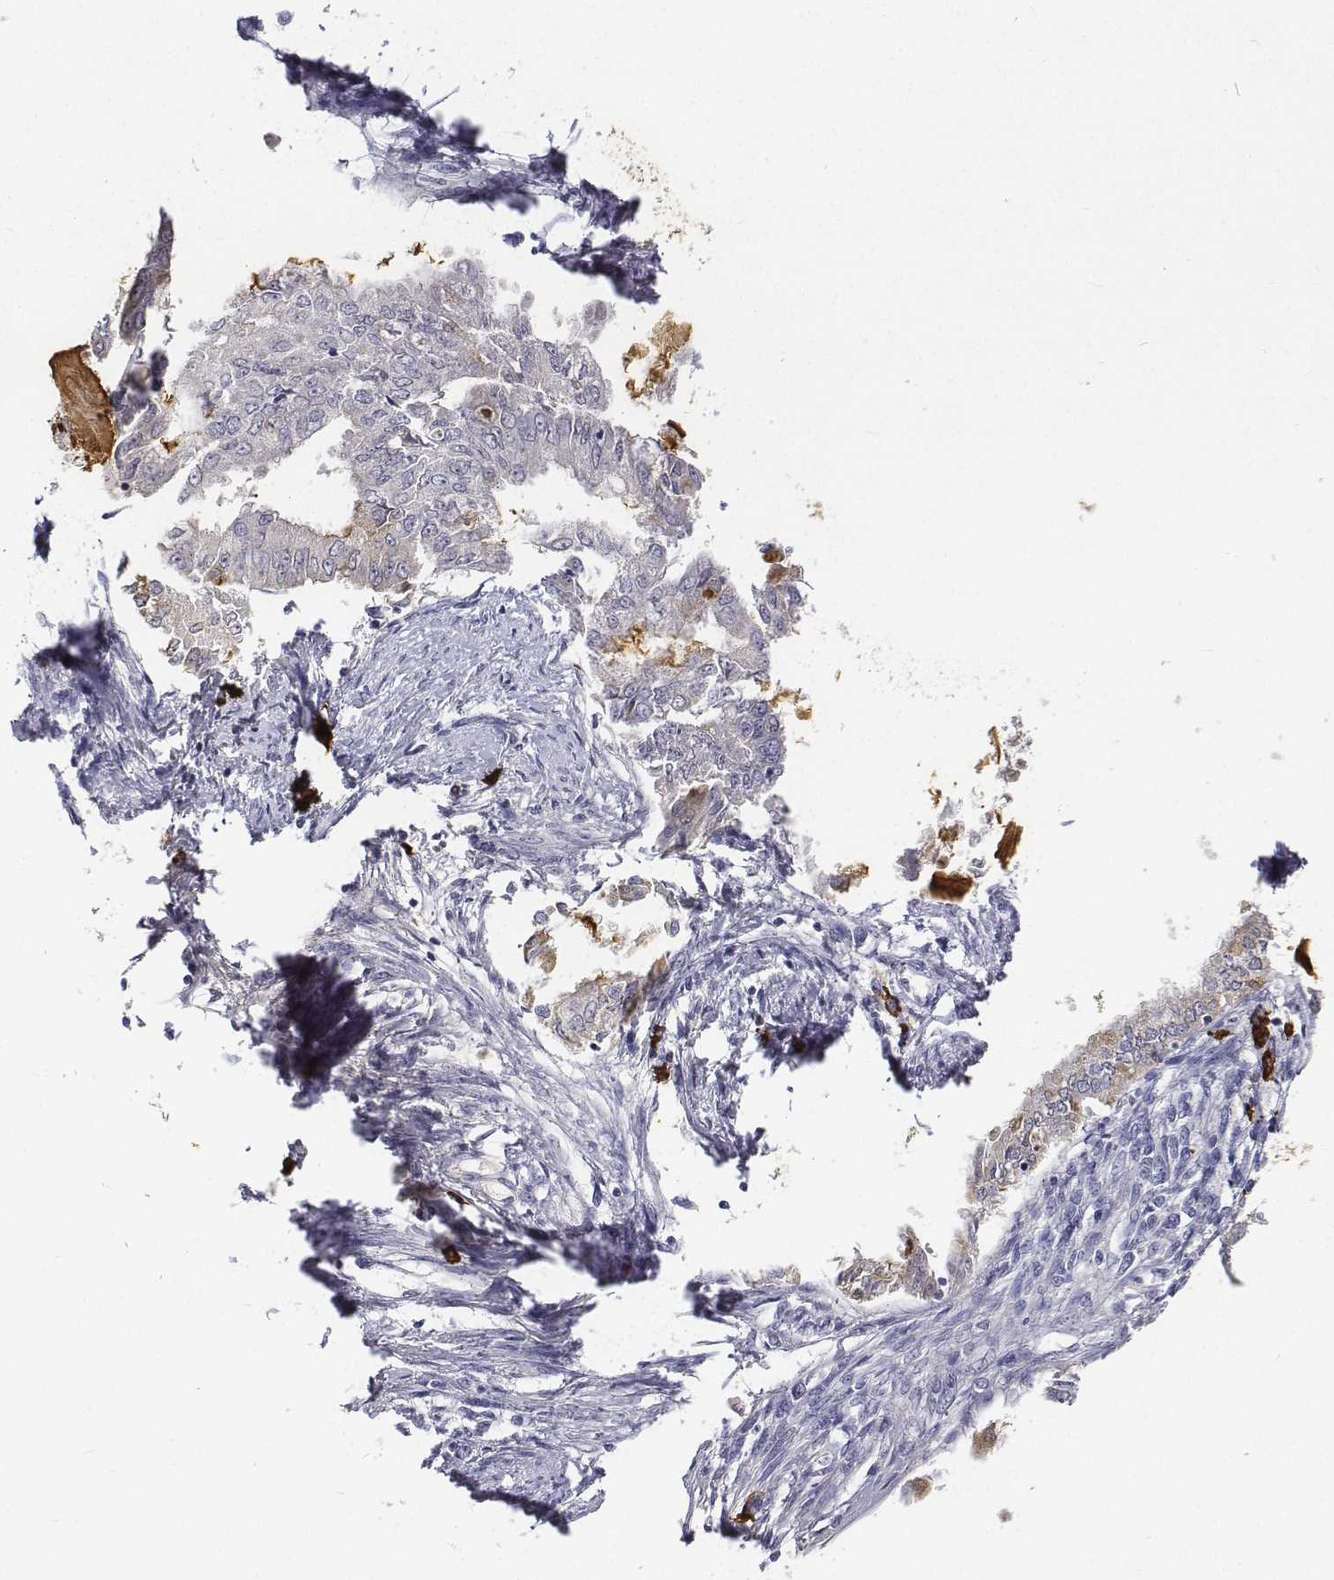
{"staining": {"intensity": "negative", "quantity": "none", "location": "none"}, "tissue": "endometrial cancer", "cell_type": "Tumor cells", "image_type": "cancer", "snomed": [{"axis": "morphology", "description": "Adenocarcinoma, NOS"}, {"axis": "topography", "description": "Endometrium"}], "caption": "This is a image of immunohistochemistry (IHC) staining of adenocarcinoma (endometrial), which shows no expression in tumor cells.", "gene": "ATRX", "patient": {"sex": "female", "age": 76}}